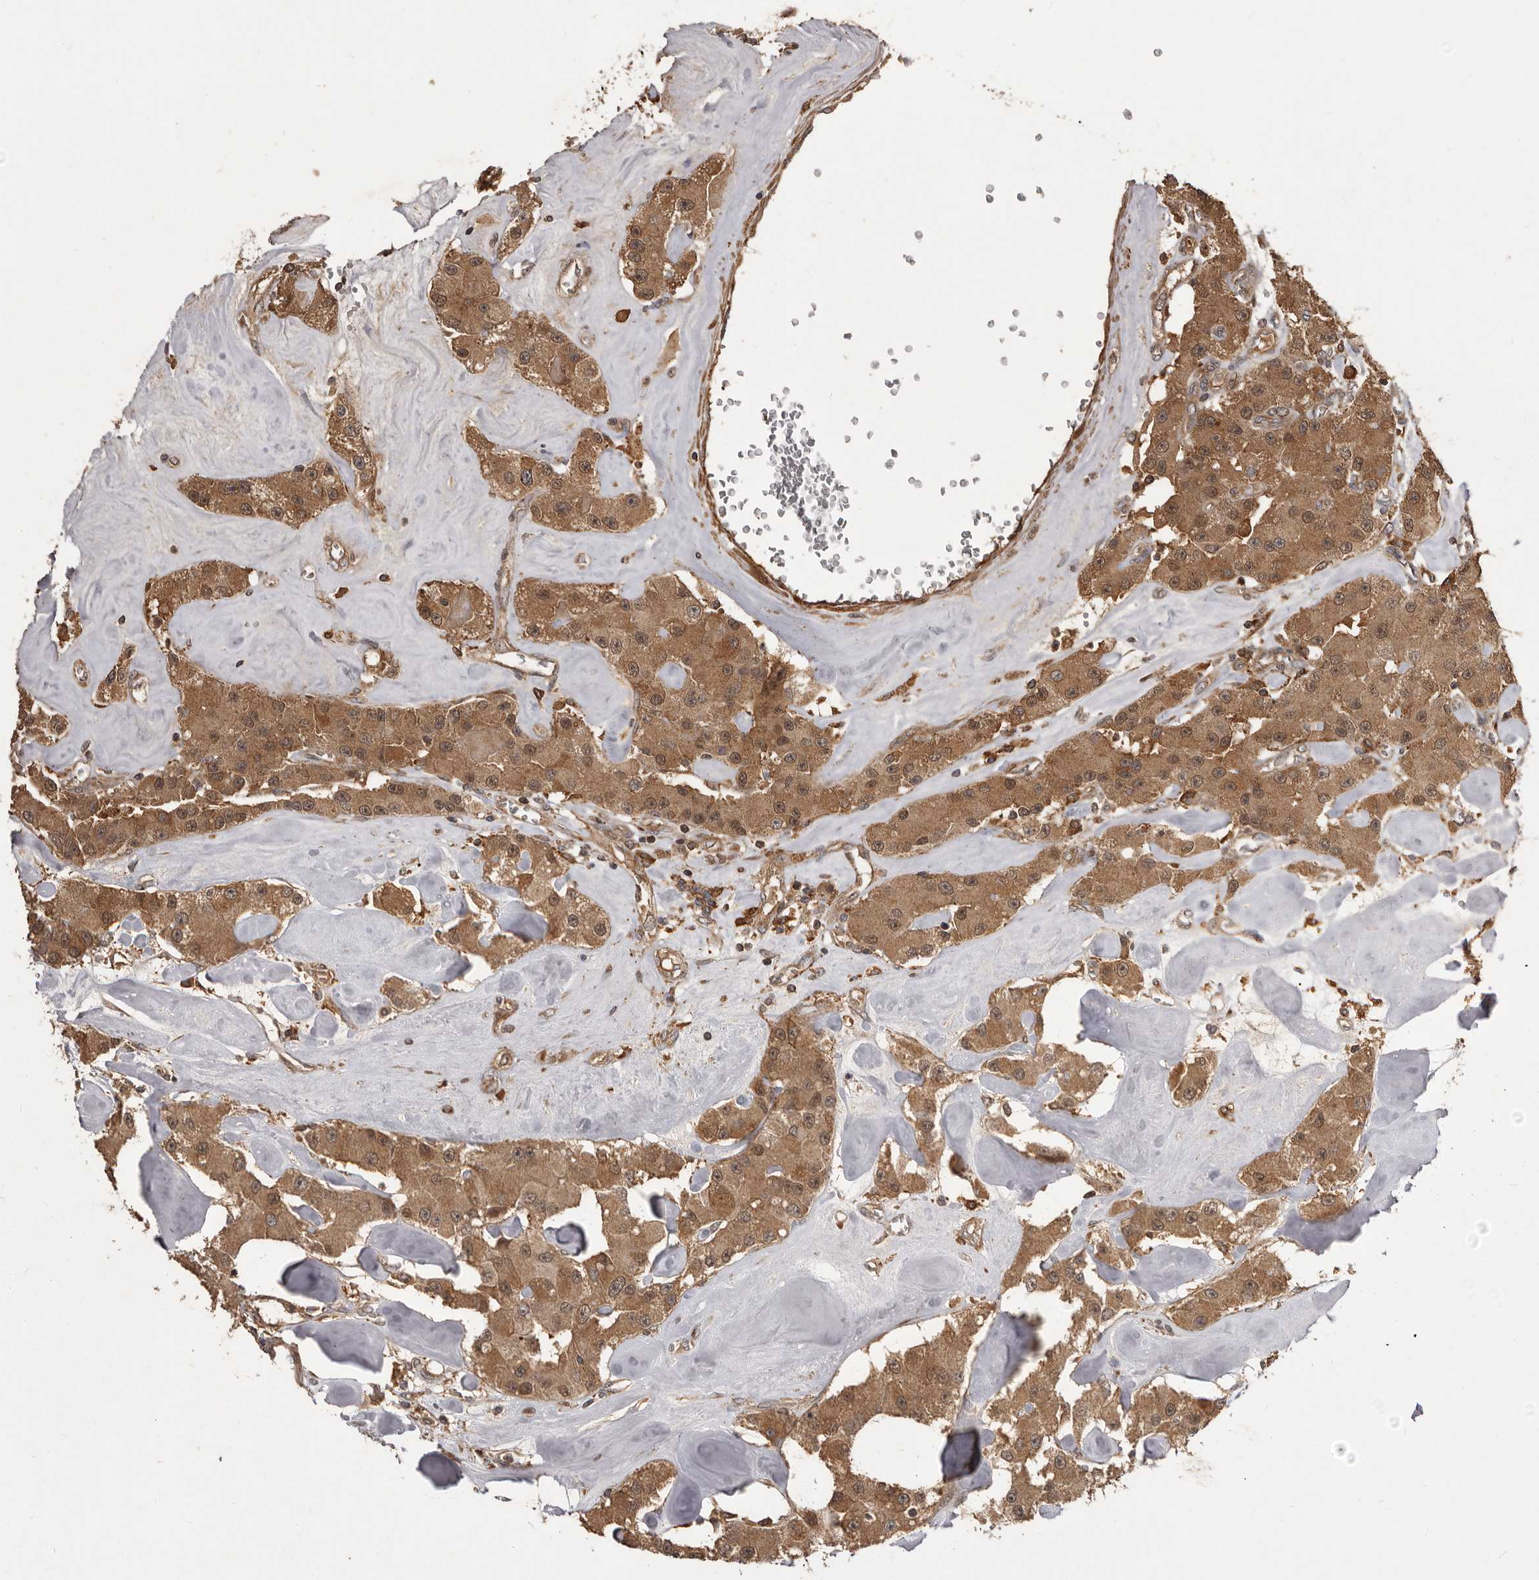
{"staining": {"intensity": "moderate", "quantity": ">75%", "location": "cytoplasmic/membranous"}, "tissue": "carcinoid", "cell_type": "Tumor cells", "image_type": "cancer", "snomed": [{"axis": "morphology", "description": "Carcinoid, malignant, NOS"}, {"axis": "topography", "description": "Pancreas"}], "caption": "A medium amount of moderate cytoplasmic/membranous staining is appreciated in approximately >75% of tumor cells in carcinoid (malignant) tissue.", "gene": "SLC22A3", "patient": {"sex": "male", "age": 41}}